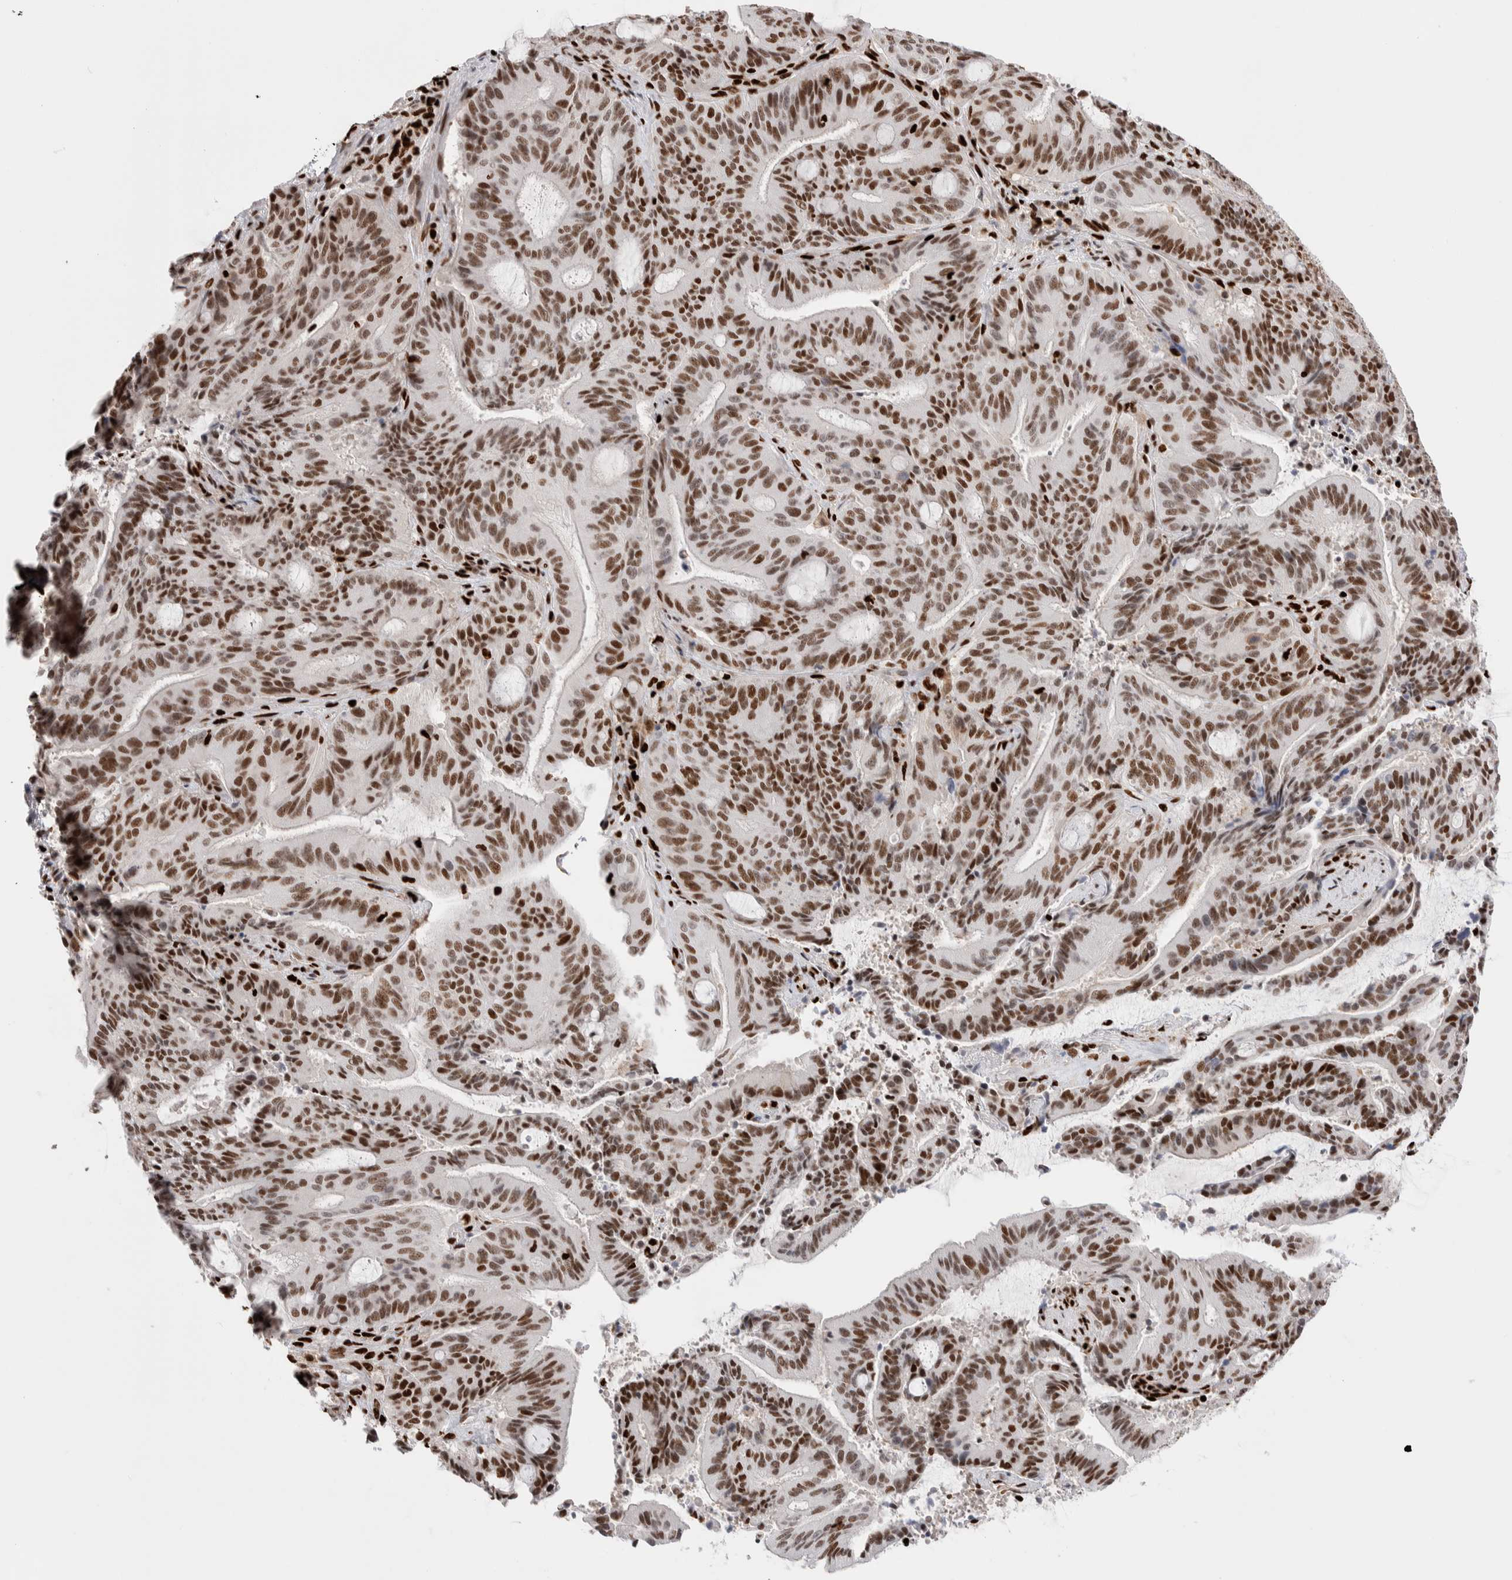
{"staining": {"intensity": "strong", "quantity": ">75%", "location": "nuclear"}, "tissue": "liver cancer", "cell_type": "Tumor cells", "image_type": "cancer", "snomed": [{"axis": "morphology", "description": "Normal tissue, NOS"}, {"axis": "morphology", "description": "Cholangiocarcinoma"}, {"axis": "topography", "description": "Liver"}, {"axis": "topography", "description": "Peripheral nerve tissue"}], "caption": "Immunohistochemical staining of human liver cancer exhibits strong nuclear protein positivity in approximately >75% of tumor cells.", "gene": "RNASEK-C17orf49", "patient": {"sex": "female", "age": 73}}